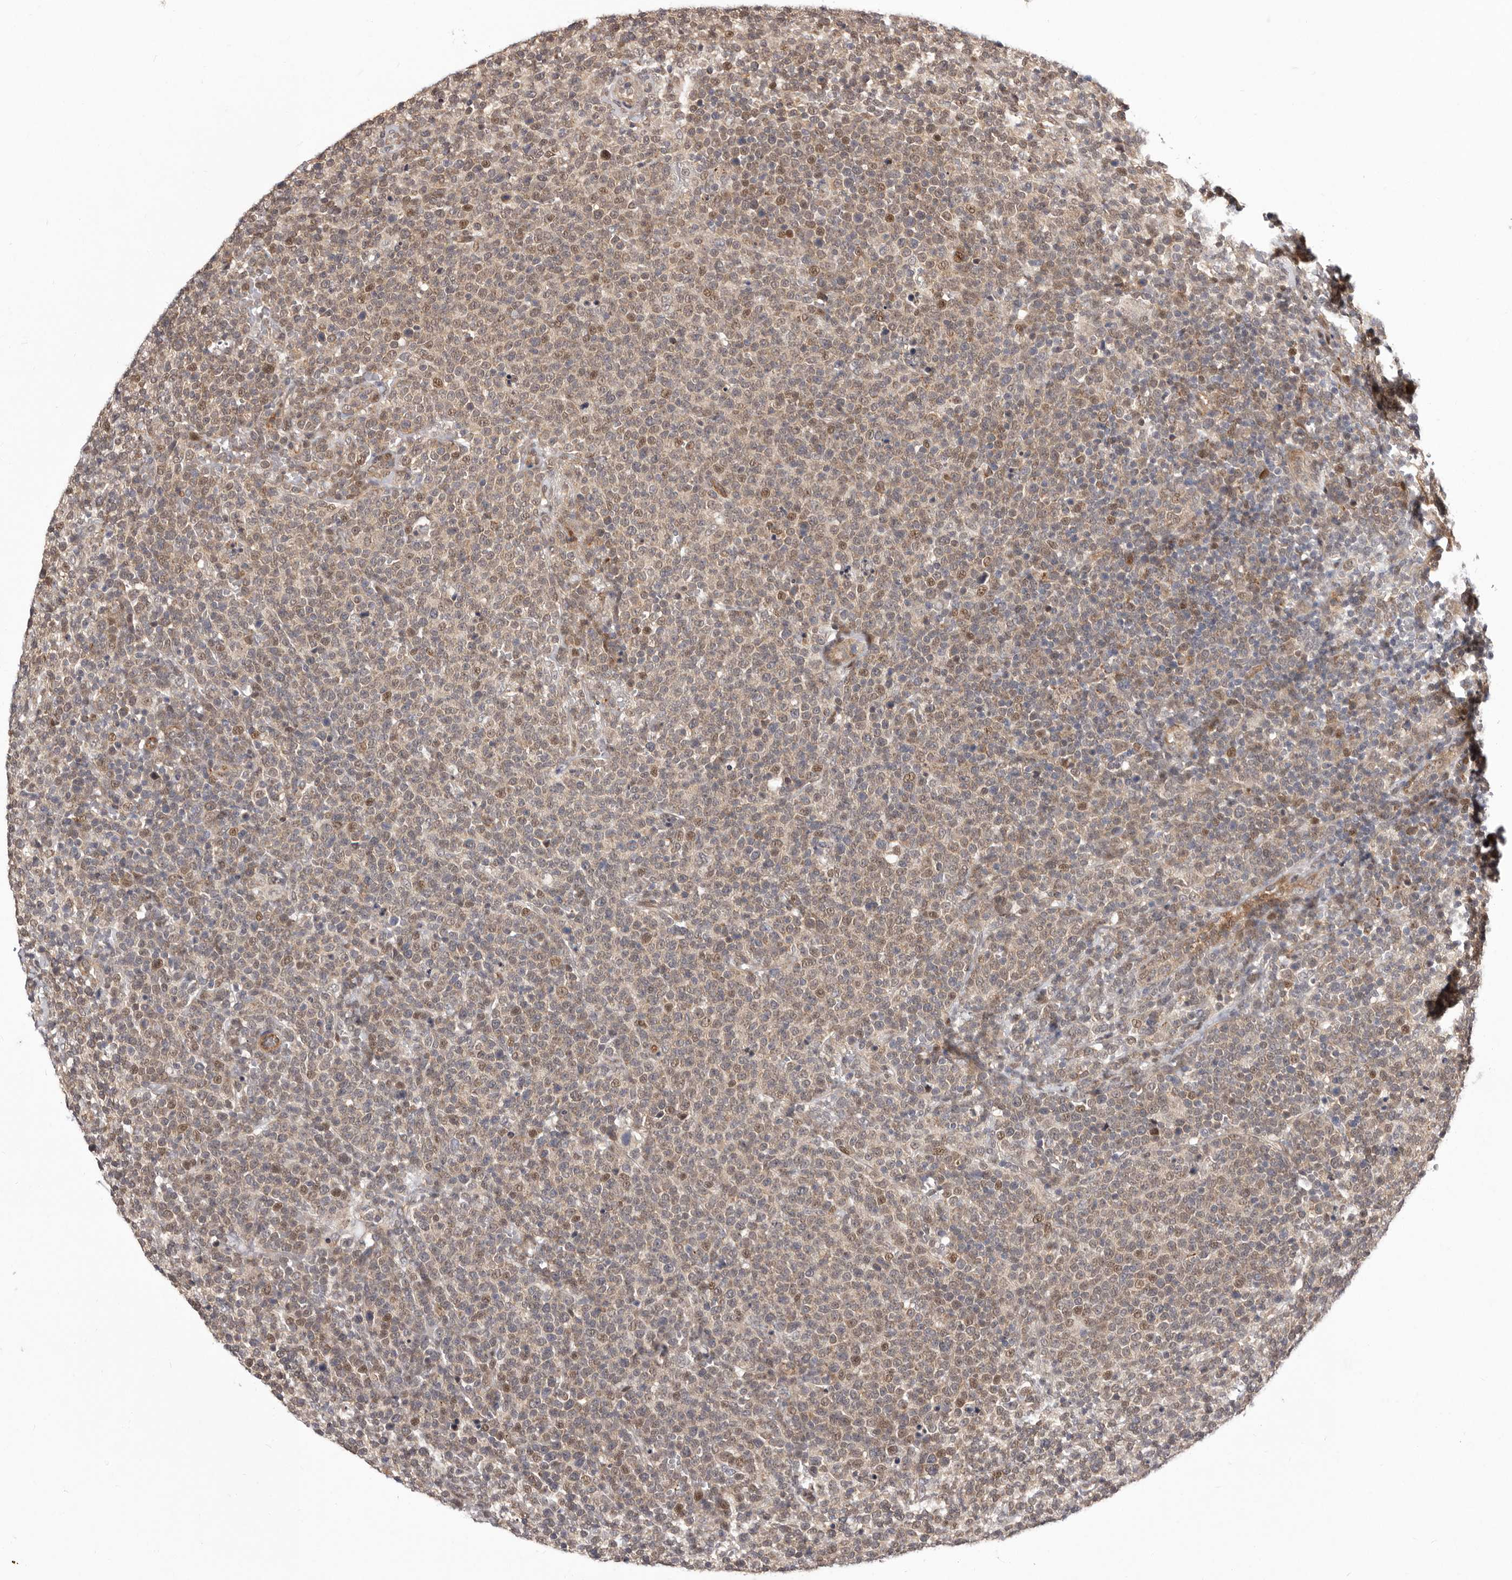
{"staining": {"intensity": "moderate", "quantity": ">75%", "location": "cytoplasmic/membranous,nuclear"}, "tissue": "lymphoma", "cell_type": "Tumor cells", "image_type": "cancer", "snomed": [{"axis": "morphology", "description": "Malignant lymphoma, non-Hodgkin's type, High grade"}, {"axis": "topography", "description": "Lymph node"}], "caption": "About >75% of tumor cells in human lymphoma show moderate cytoplasmic/membranous and nuclear protein staining as visualized by brown immunohistochemical staining.", "gene": "GLRX3", "patient": {"sex": "male", "age": 61}}